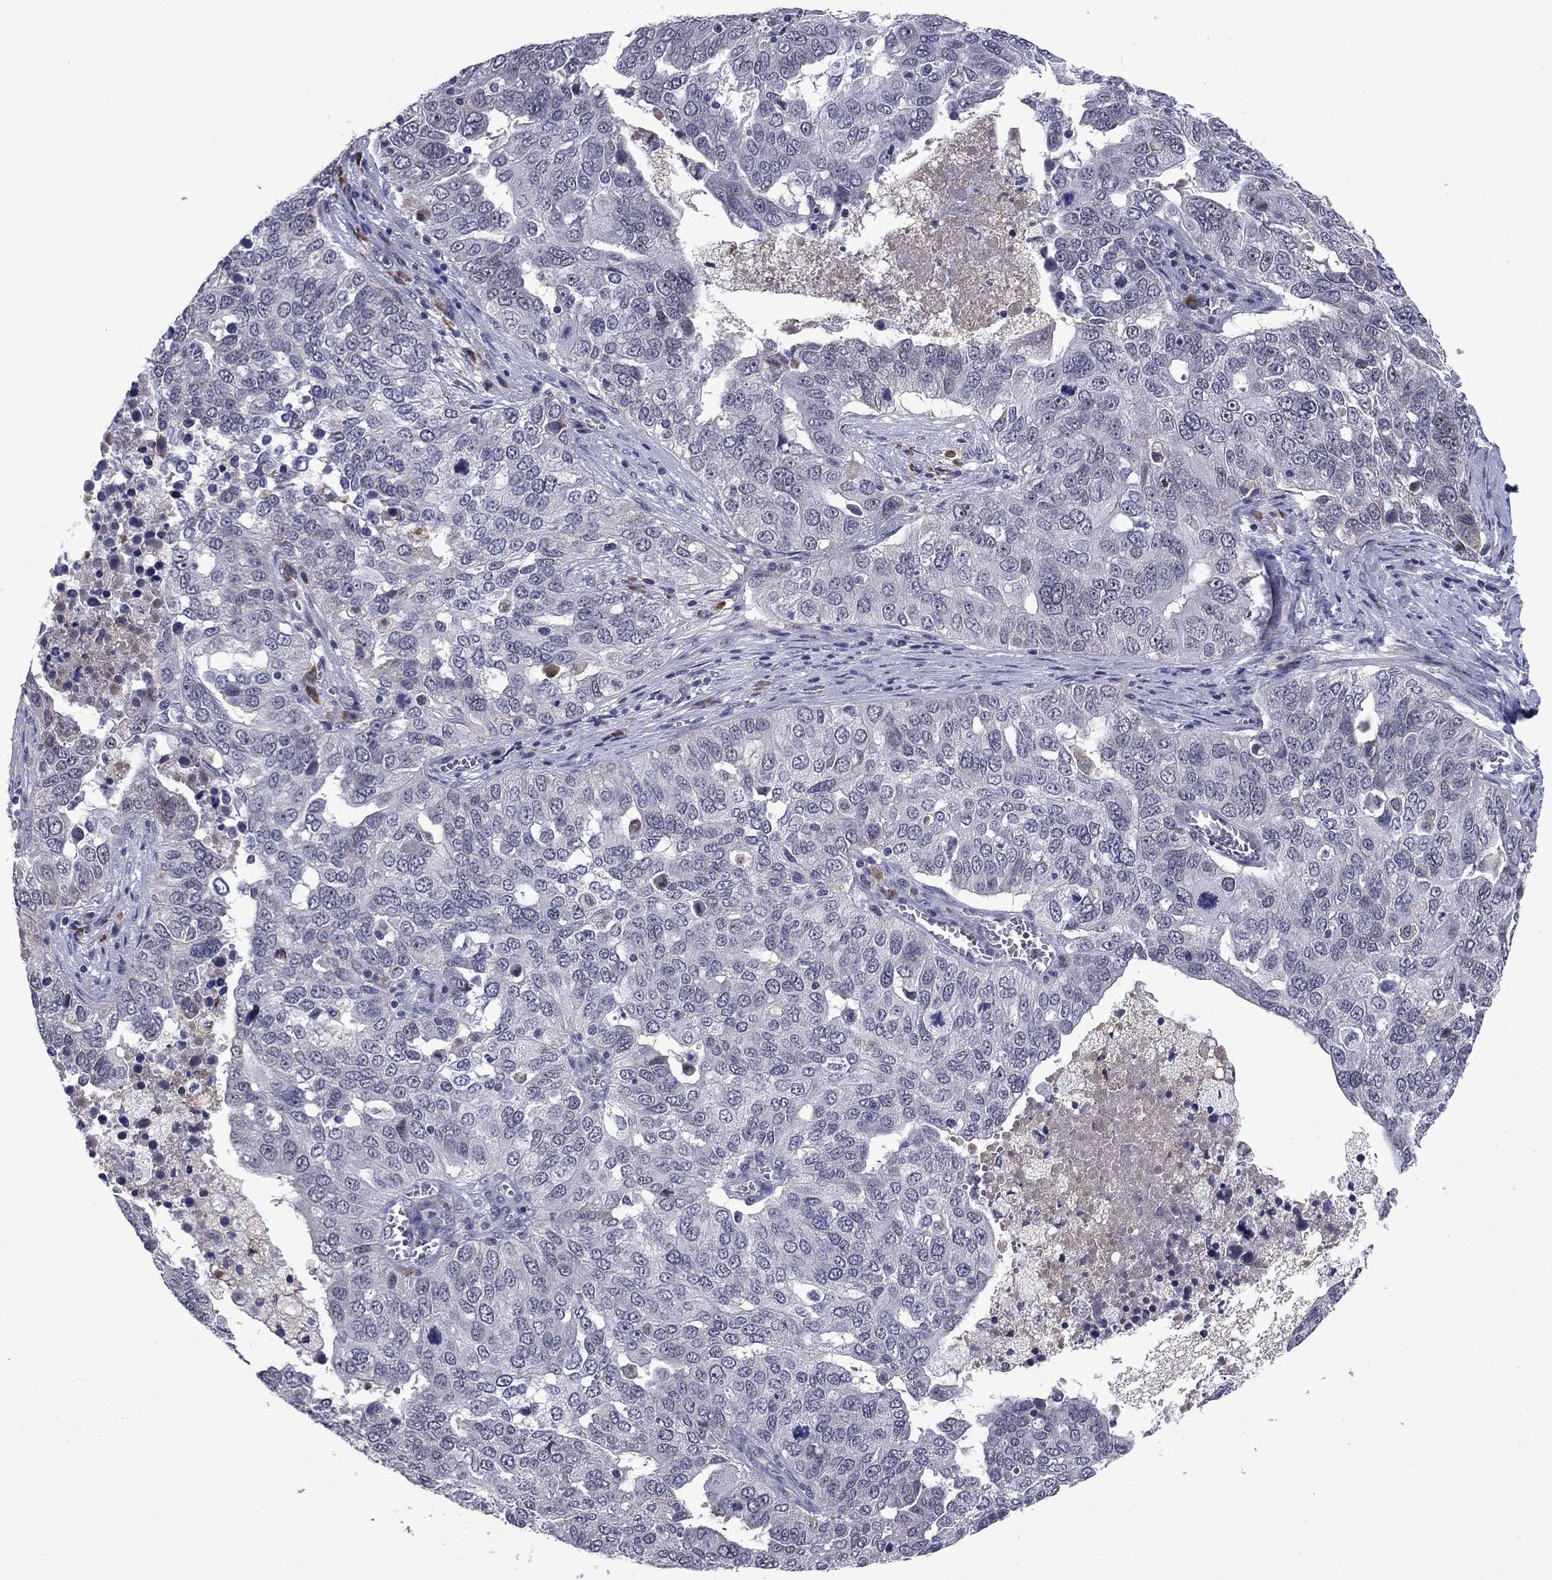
{"staining": {"intensity": "negative", "quantity": "none", "location": "none"}, "tissue": "ovarian cancer", "cell_type": "Tumor cells", "image_type": "cancer", "snomed": [{"axis": "morphology", "description": "Carcinoma, endometroid"}, {"axis": "topography", "description": "Soft tissue"}, {"axis": "topography", "description": "Ovary"}], "caption": "Endometroid carcinoma (ovarian) was stained to show a protein in brown. There is no significant expression in tumor cells. (DAB immunohistochemistry (IHC) with hematoxylin counter stain).", "gene": "ECM1", "patient": {"sex": "female", "age": 52}}